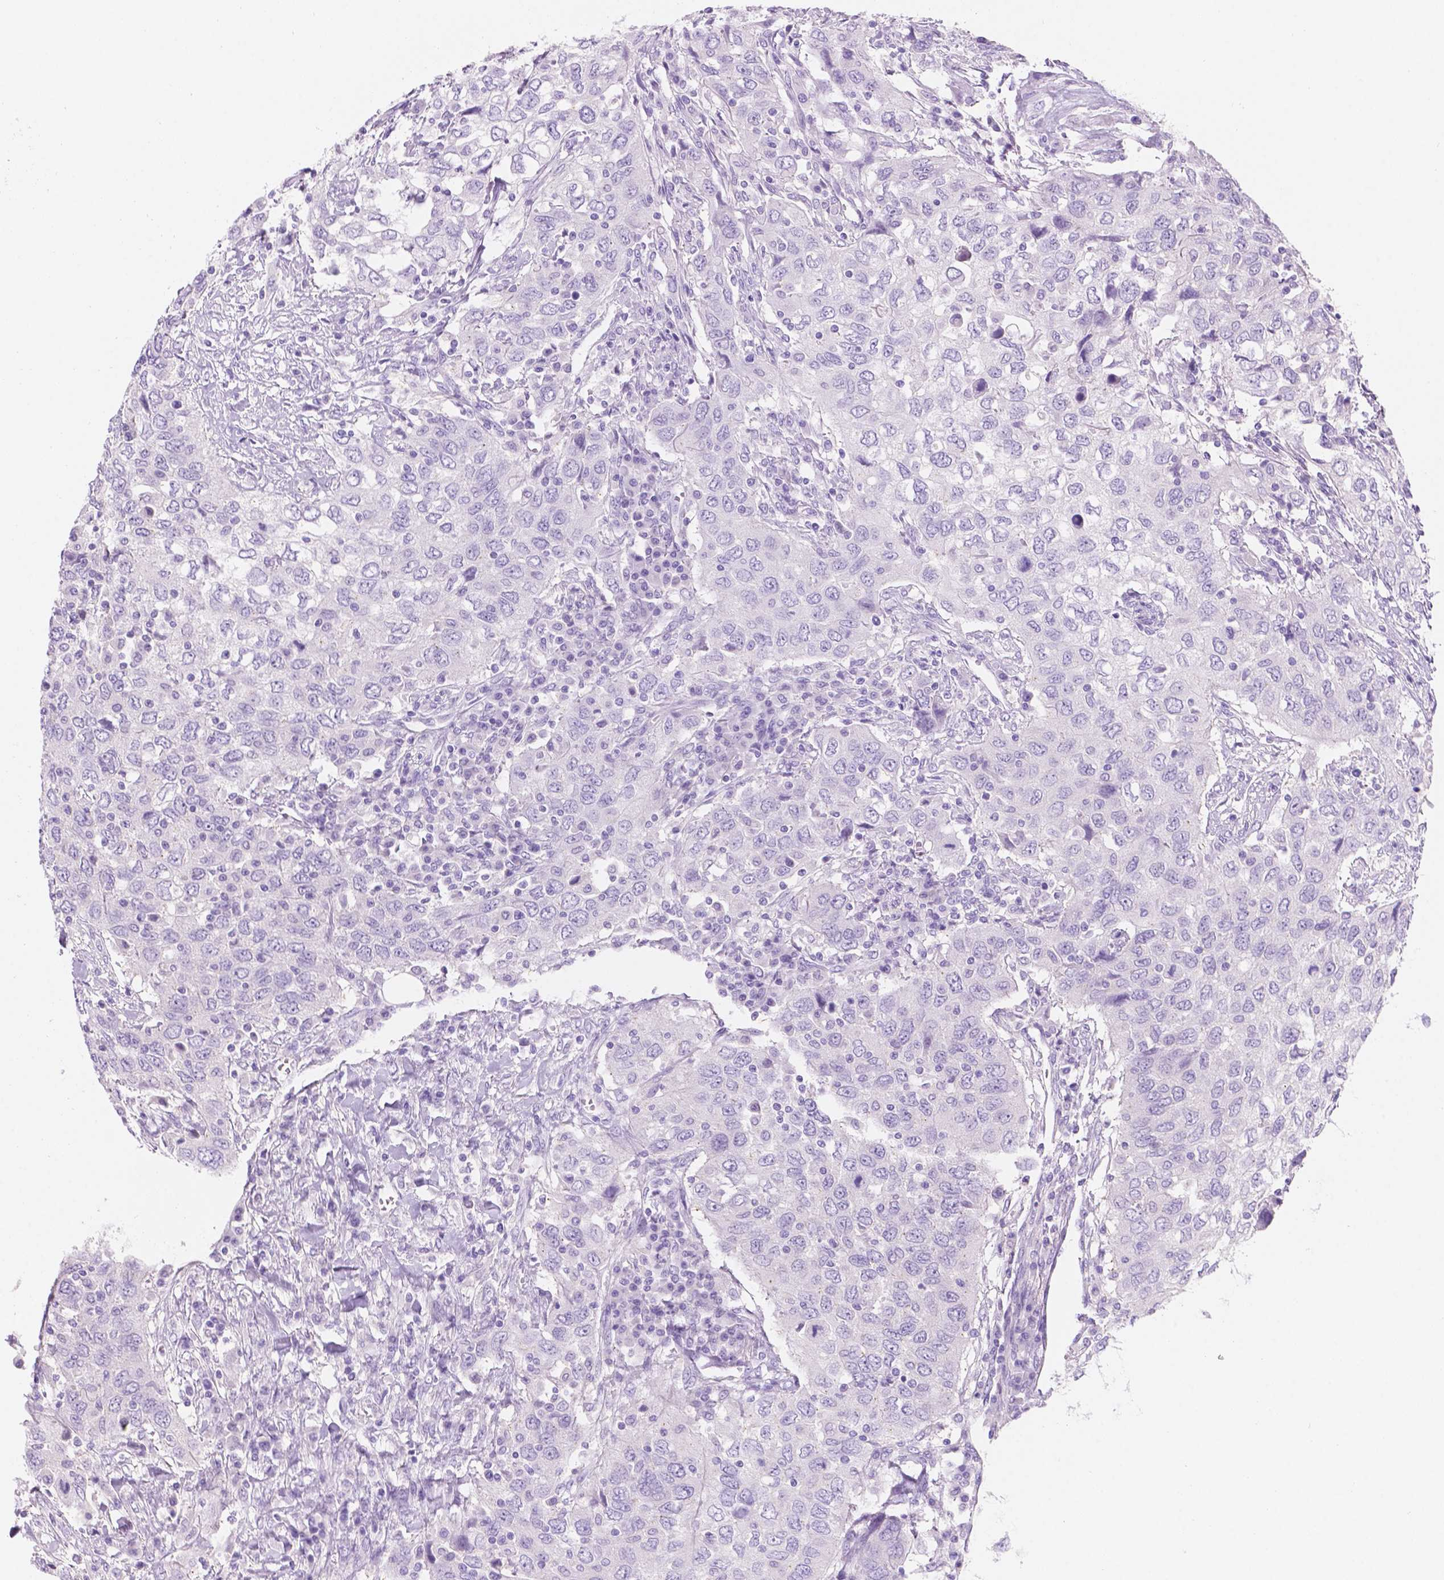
{"staining": {"intensity": "negative", "quantity": "none", "location": "none"}, "tissue": "urothelial cancer", "cell_type": "Tumor cells", "image_type": "cancer", "snomed": [{"axis": "morphology", "description": "Urothelial carcinoma, High grade"}, {"axis": "topography", "description": "Urinary bladder"}], "caption": "Tumor cells show no significant staining in high-grade urothelial carcinoma.", "gene": "SBSN", "patient": {"sex": "male", "age": 76}}